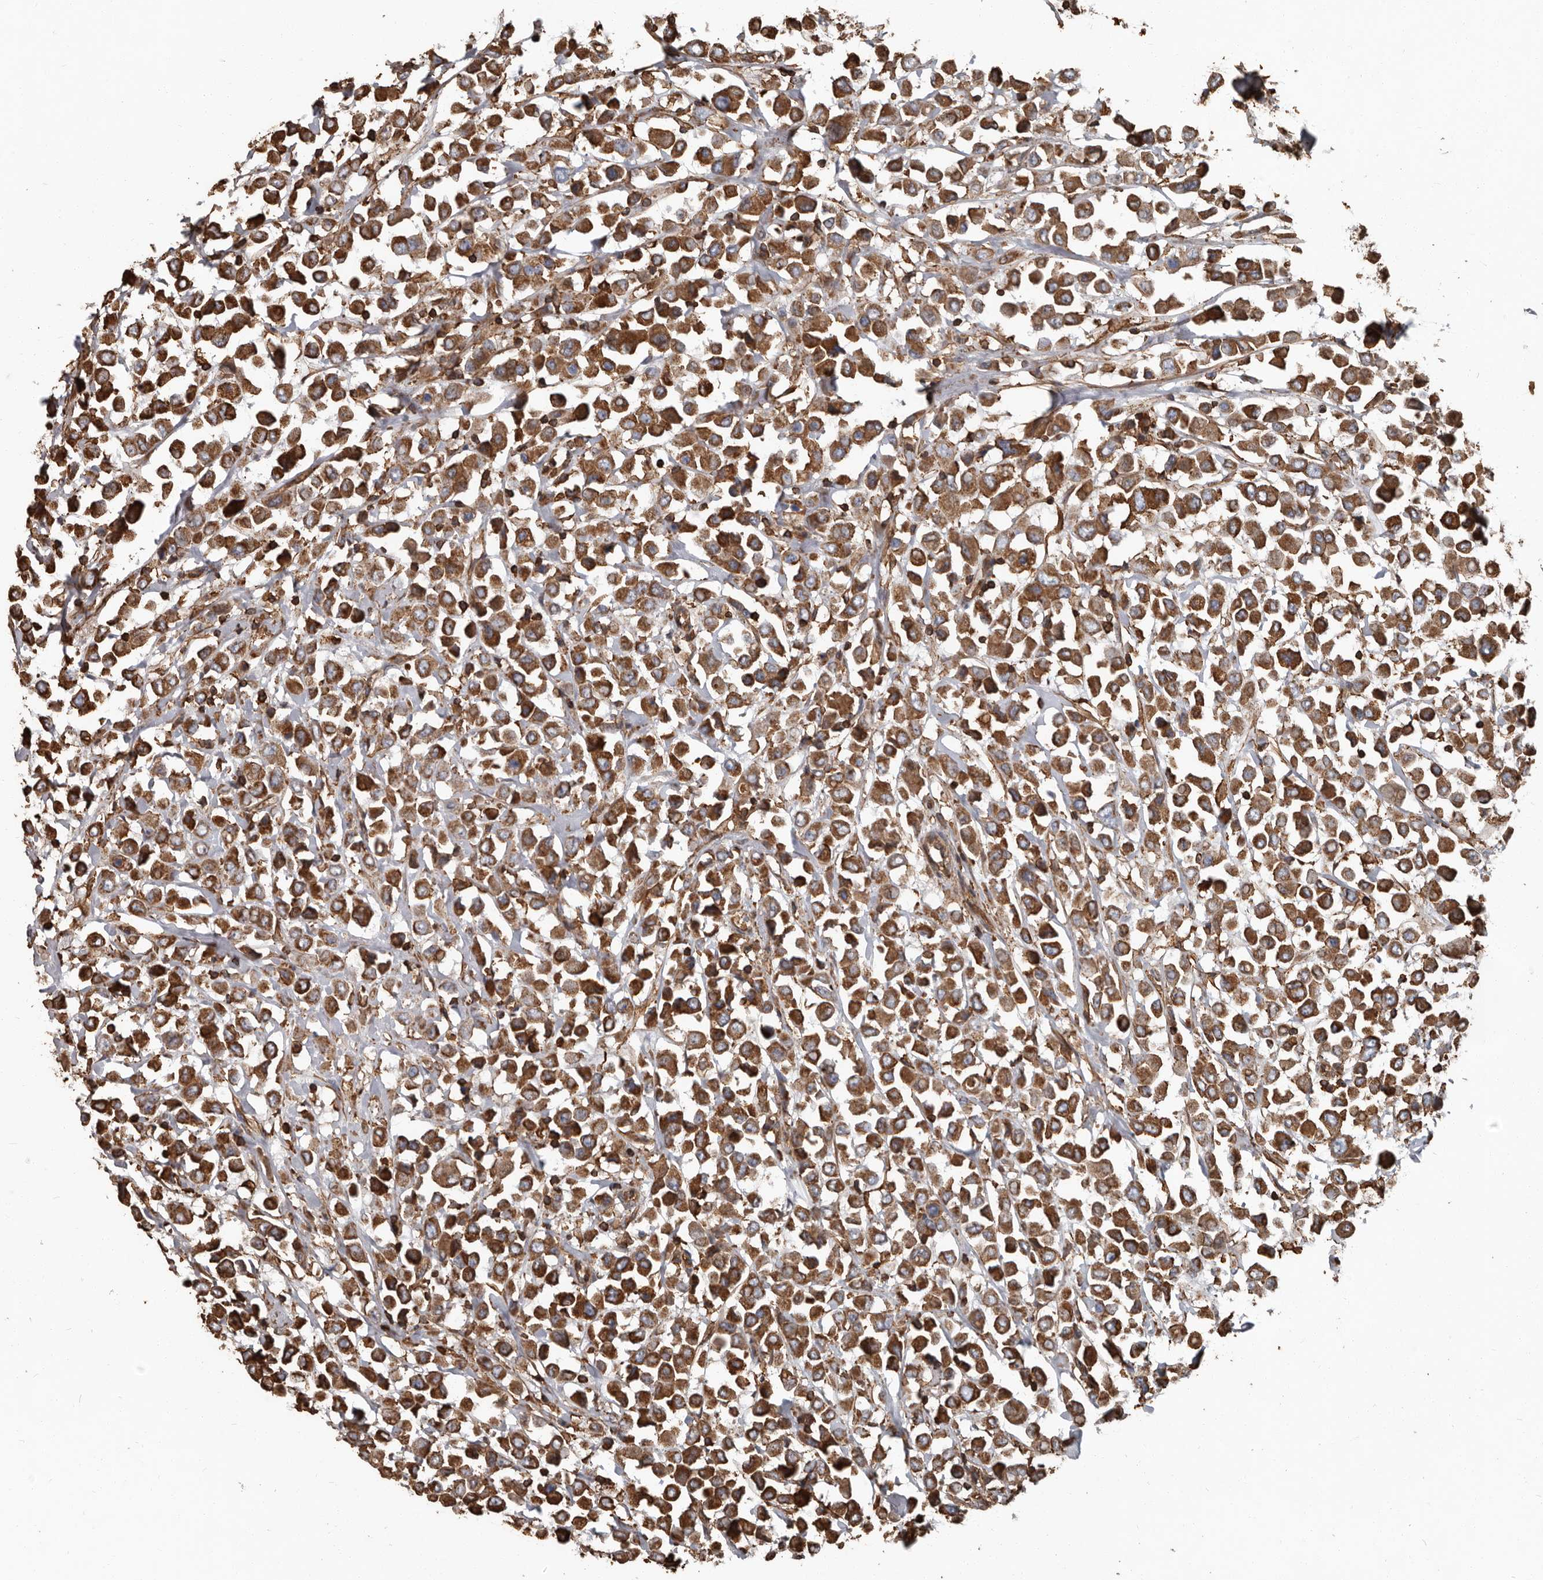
{"staining": {"intensity": "strong", "quantity": ">75%", "location": "cytoplasmic/membranous"}, "tissue": "breast cancer", "cell_type": "Tumor cells", "image_type": "cancer", "snomed": [{"axis": "morphology", "description": "Duct carcinoma"}, {"axis": "topography", "description": "Breast"}], "caption": "Strong cytoplasmic/membranous protein positivity is identified in approximately >75% of tumor cells in breast cancer.", "gene": "DENND6B", "patient": {"sex": "female", "age": 61}}